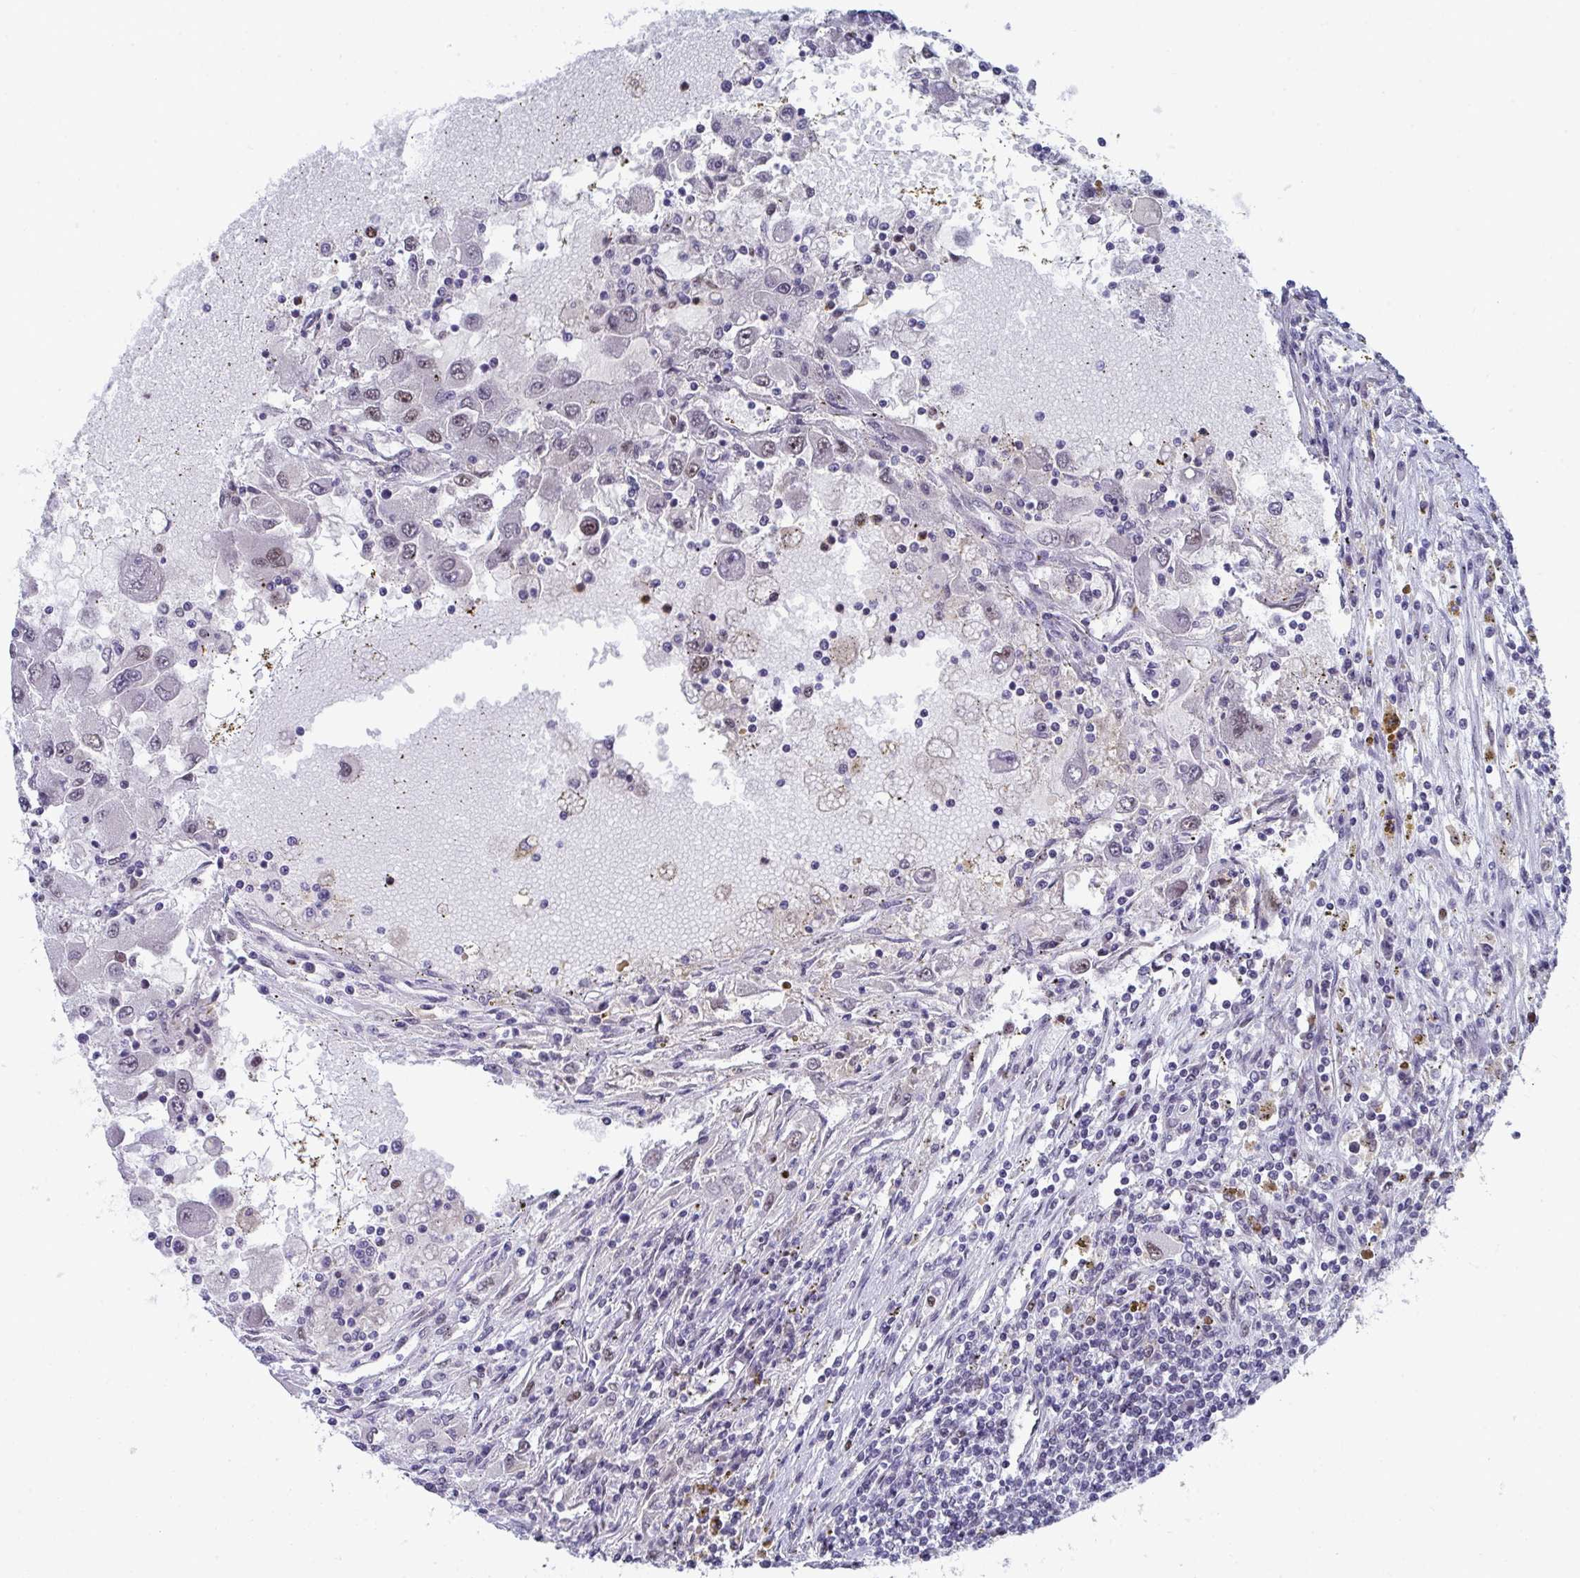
{"staining": {"intensity": "weak", "quantity": "<25%", "location": "nuclear"}, "tissue": "renal cancer", "cell_type": "Tumor cells", "image_type": "cancer", "snomed": [{"axis": "morphology", "description": "Adenocarcinoma, NOS"}, {"axis": "topography", "description": "Kidney"}], "caption": "High magnification brightfield microscopy of renal cancer (adenocarcinoma) stained with DAB (3,3'-diaminobenzidine) (brown) and counterstained with hematoxylin (blue): tumor cells show no significant expression. The staining was performed using DAB to visualize the protein expression in brown, while the nuclei were stained in blue with hematoxylin (Magnification: 20x).", "gene": "JDP2", "patient": {"sex": "female", "age": 67}}